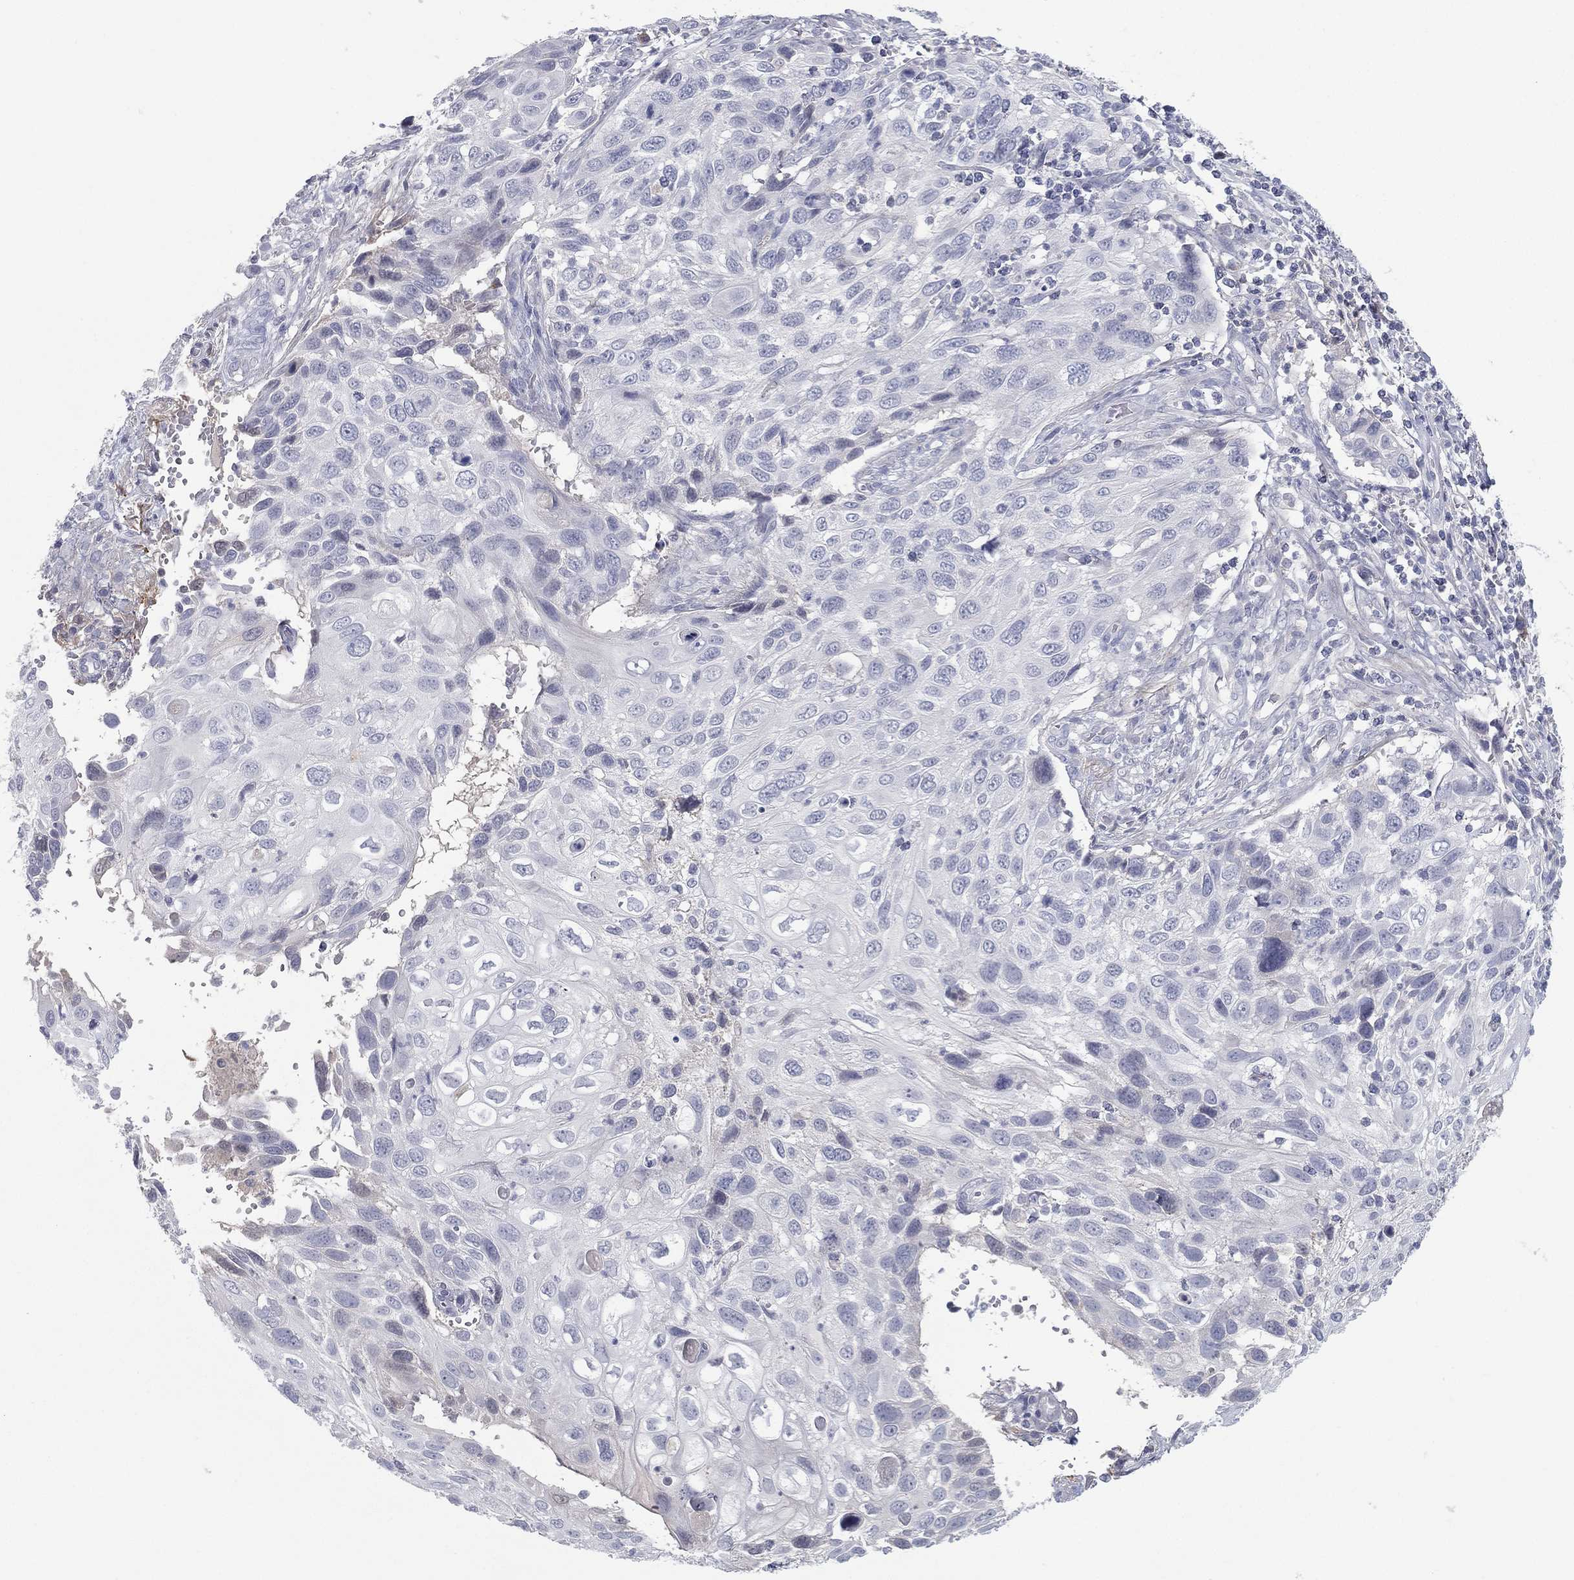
{"staining": {"intensity": "negative", "quantity": "none", "location": "none"}, "tissue": "cervical cancer", "cell_type": "Tumor cells", "image_type": "cancer", "snomed": [{"axis": "morphology", "description": "Squamous cell carcinoma, NOS"}, {"axis": "topography", "description": "Cervix"}], "caption": "A histopathology image of human cervical cancer is negative for staining in tumor cells.", "gene": "CPT1B", "patient": {"sex": "female", "age": 70}}